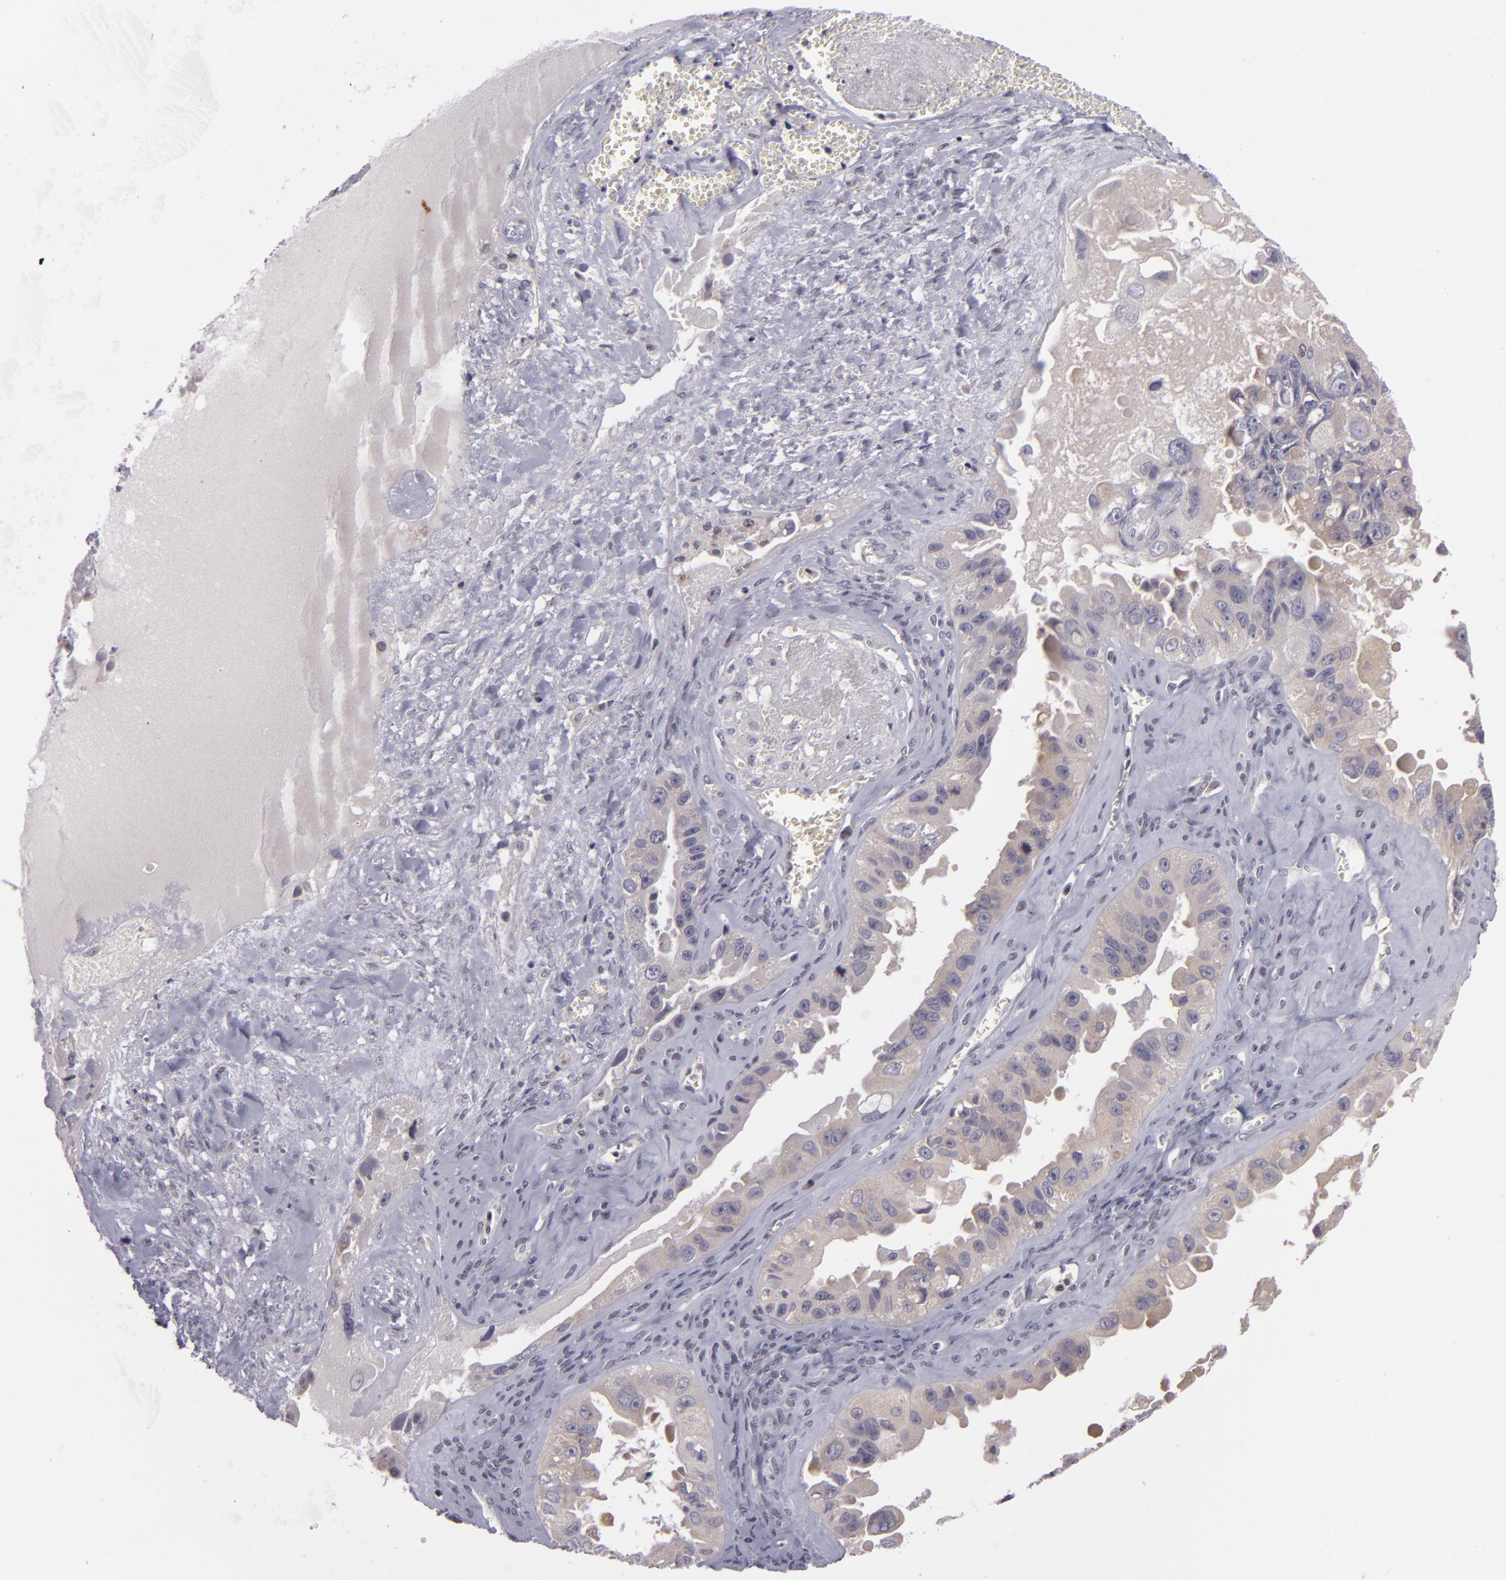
{"staining": {"intensity": "negative", "quantity": "none", "location": "none"}, "tissue": "ovarian cancer", "cell_type": "Tumor cells", "image_type": "cancer", "snomed": [{"axis": "morphology", "description": "Carcinoma, endometroid"}, {"axis": "topography", "description": "Ovary"}], "caption": "Tumor cells are negative for protein expression in human endometroid carcinoma (ovarian). (Stains: DAB immunohistochemistry (IHC) with hematoxylin counter stain, Microscopy: brightfield microscopy at high magnification).", "gene": "AKAP6", "patient": {"sex": "female", "age": 85}}